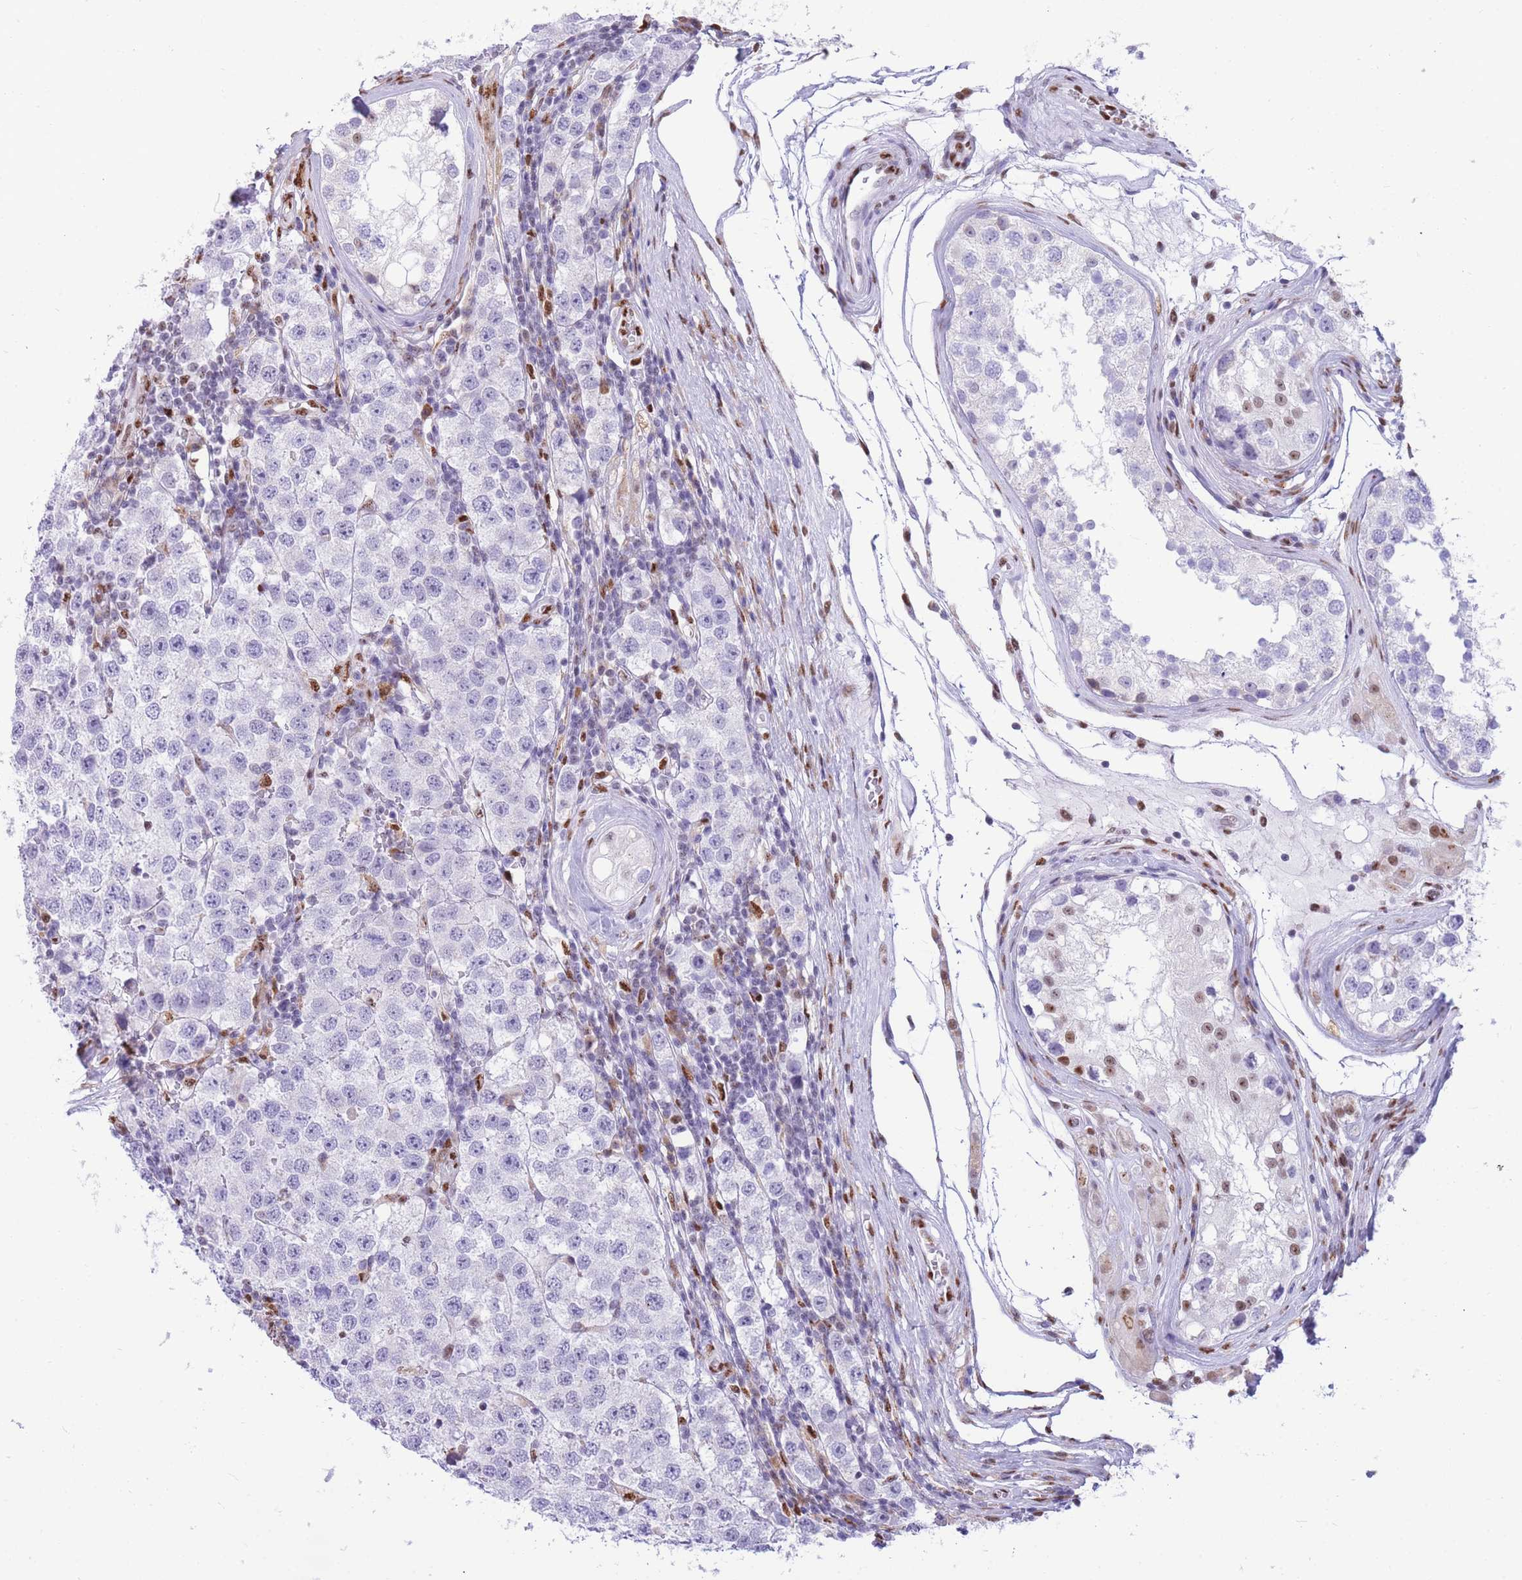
{"staining": {"intensity": "negative", "quantity": "none", "location": "none"}, "tissue": "testis cancer", "cell_type": "Tumor cells", "image_type": "cancer", "snomed": [{"axis": "morphology", "description": "Seminoma, NOS"}, {"axis": "topography", "description": "Testis"}], "caption": "The micrograph demonstrates no staining of tumor cells in seminoma (testis). The staining was performed using DAB (3,3'-diaminobenzidine) to visualize the protein expression in brown, while the nuclei were stained in blue with hematoxylin (Magnification: 20x).", "gene": "FAM153A", "patient": {"sex": "male", "age": 34}}